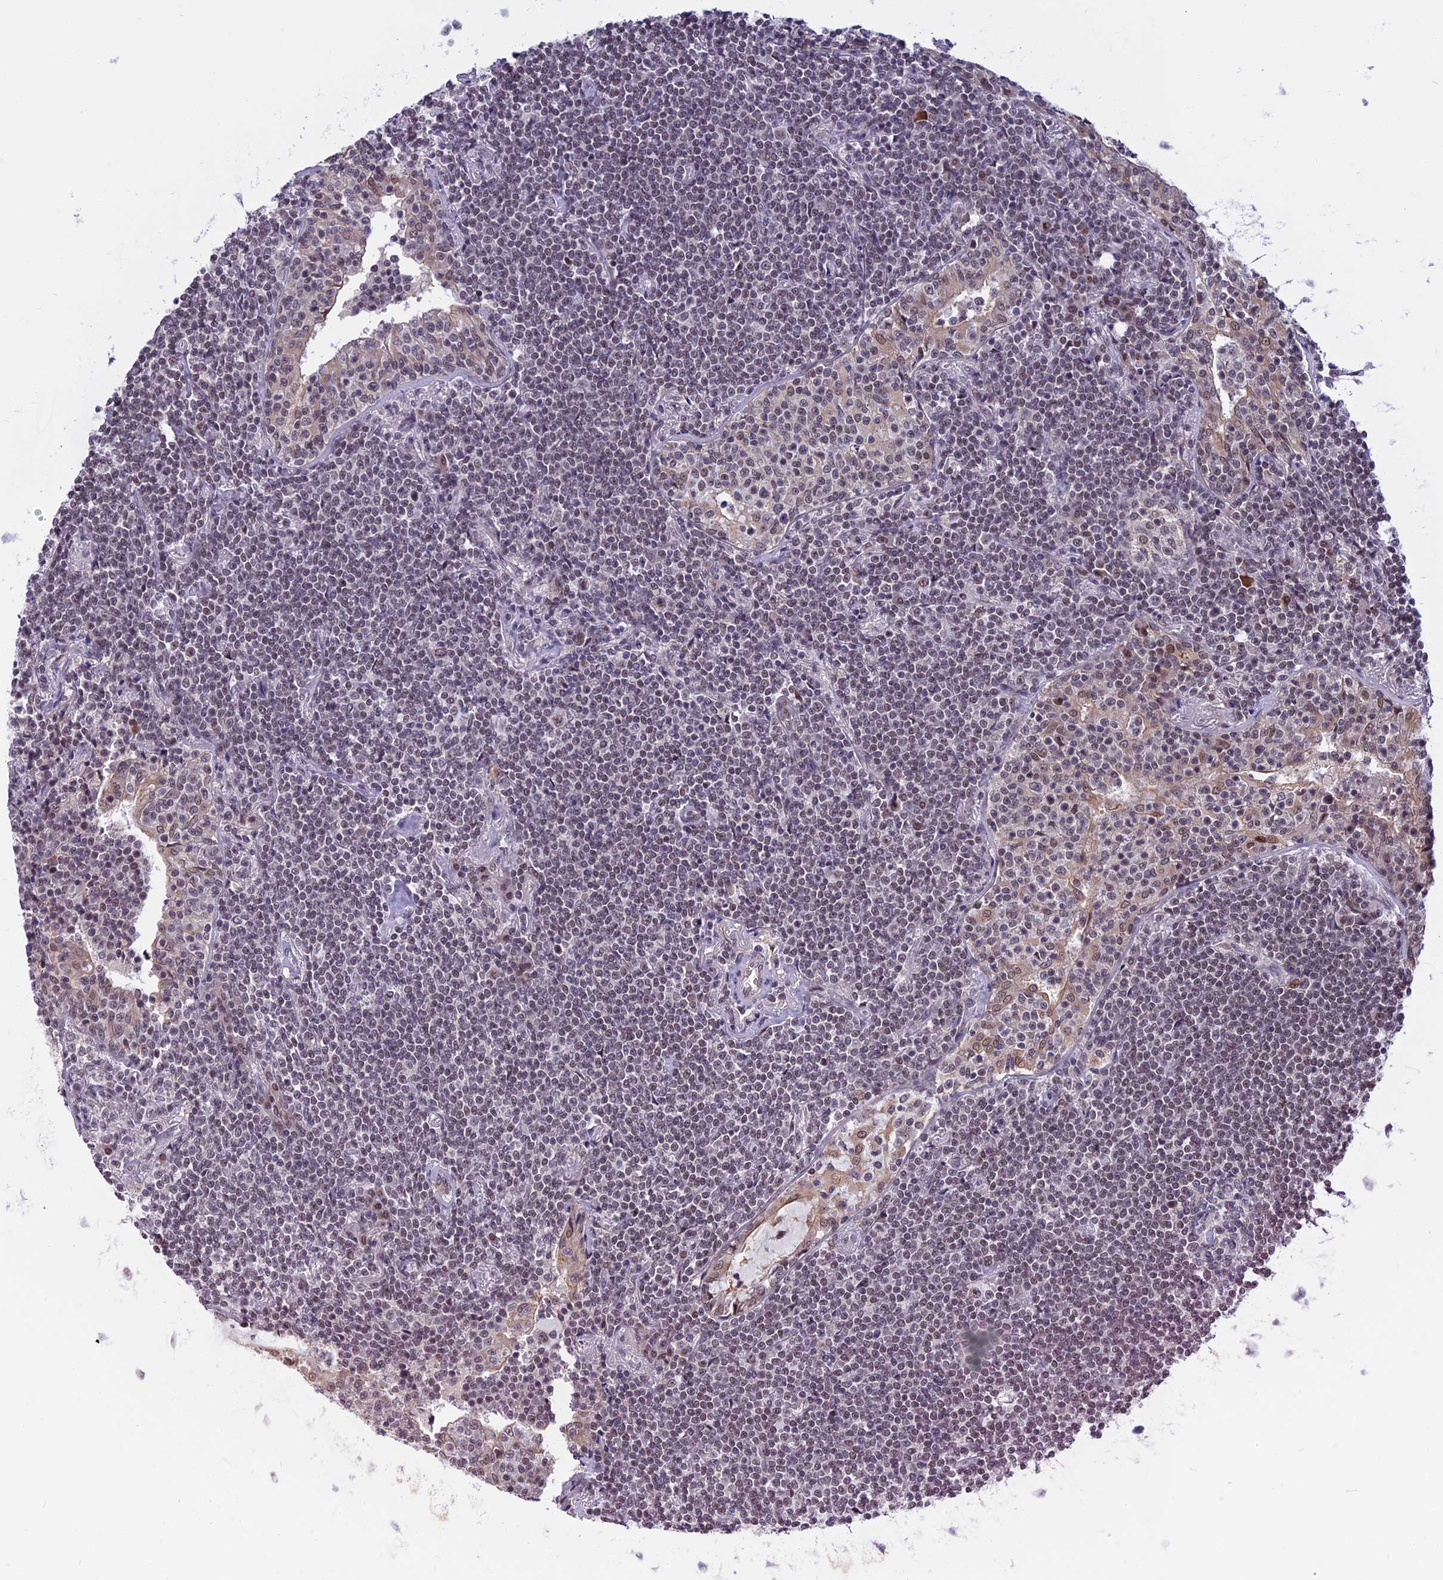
{"staining": {"intensity": "weak", "quantity": "25%-75%", "location": "nuclear"}, "tissue": "lymphoma", "cell_type": "Tumor cells", "image_type": "cancer", "snomed": [{"axis": "morphology", "description": "Malignant lymphoma, non-Hodgkin's type, Low grade"}, {"axis": "topography", "description": "Lung"}], "caption": "Weak nuclear expression for a protein is appreciated in approximately 25%-75% of tumor cells of malignant lymphoma, non-Hodgkin's type (low-grade) using immunohistochemistry (IHC).", "gene": "CCDC113", "patient": {"sex": "female", "age": 71}}